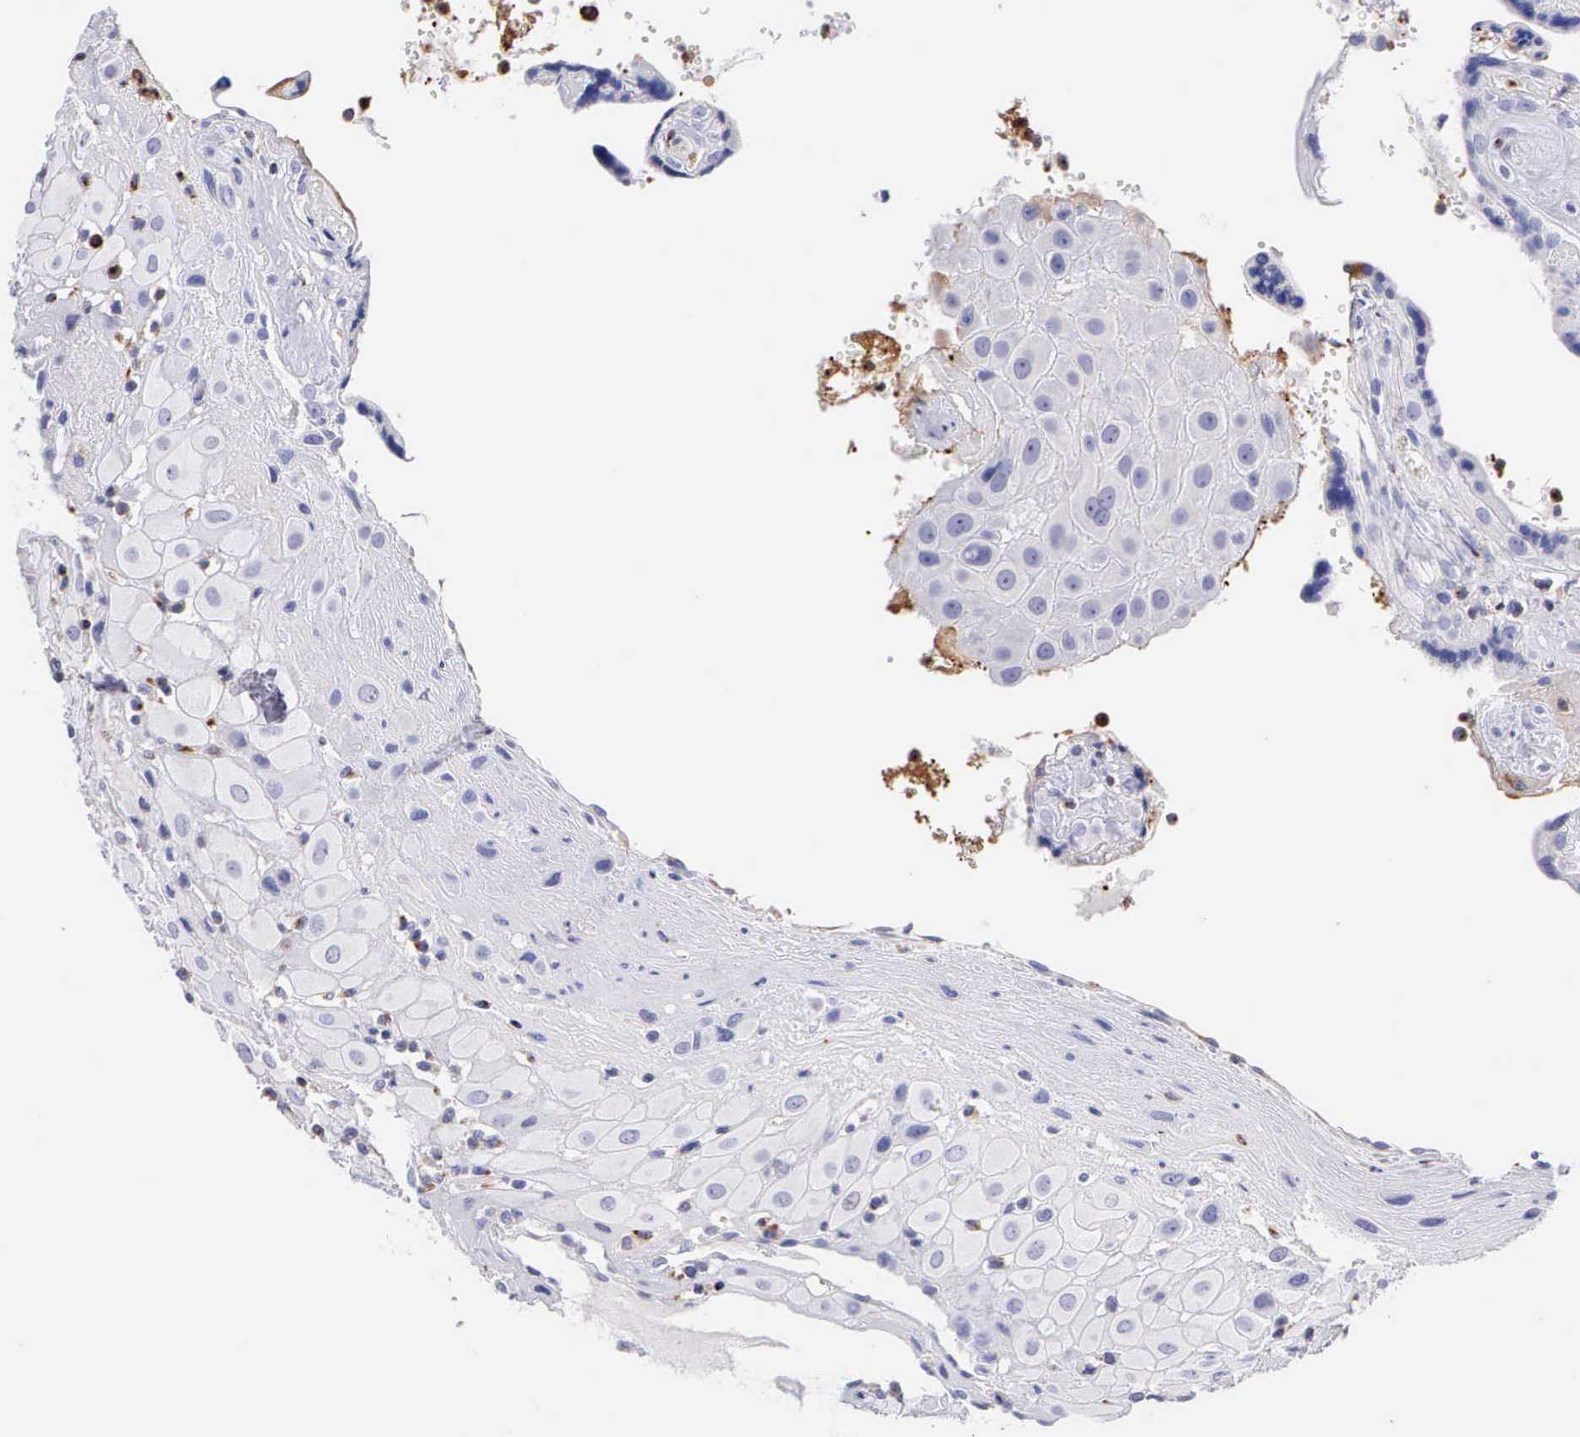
{"staining": {"intensity": "negative", "quantity": "none", "location": "none"}, "tissue": "placenta", "cell_type": "Decidual cells", "image_type": "normal", "snomed": [{"axis": "morphology", "description": "Normal tissue, NOS"}, {"axis": "topography", "description": "Placenta"}], "caption": "The IHC micrograph has no significant expression in decidual cells of placenta. (DAB immunohistochemistry (IHC) with hematoxylin counter stain).", "gene": "SRGN", "patient": {"sex": "female", "age": 24}}